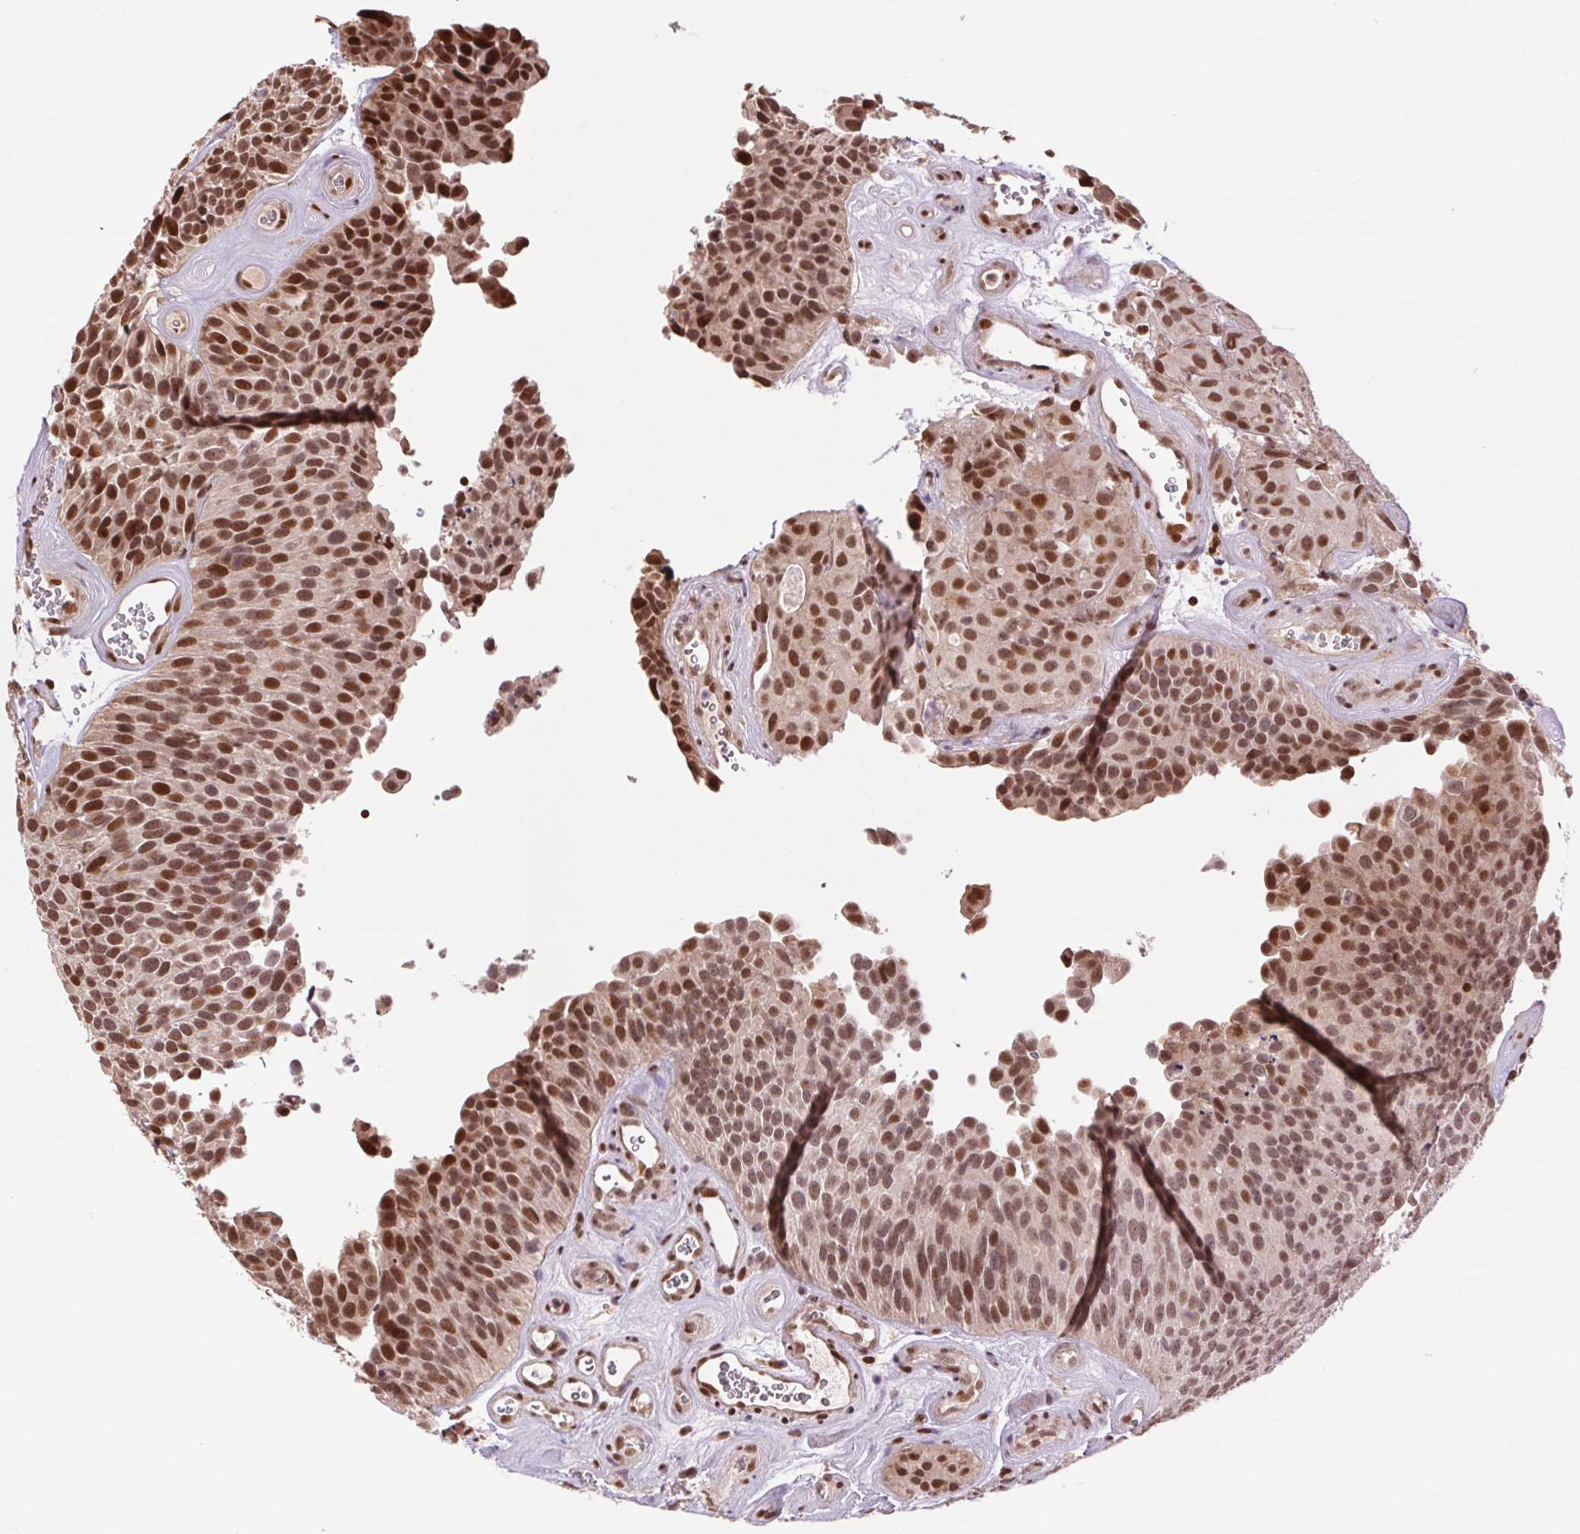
{"staining": {"intensity": "strong", "quantity": ">75%", "location": "nuclear"}, "tissue": "urothelial cancer", "cell_type": "Tumor cells", "image_type": "cancer", "snomed": [{"axis": "morphology", "description": "Urothelial carcinoma, Low grade"}, {"axis": "topography", "description": "Urinary bladder"}], "caption": "The photomicrograph exhibits a brown stain indicating the presence of a protein in the nuclear of tumor cells in urothelial carcinoma (low-grade). The staining was performed using DAB (3,3'-diaminobenzidine), with brown indicating positive protein expression. Nuclei are stained blue with hematoxylin.", "gene": "RAD23A", "patient": {"sex": "male", "age": 76}}